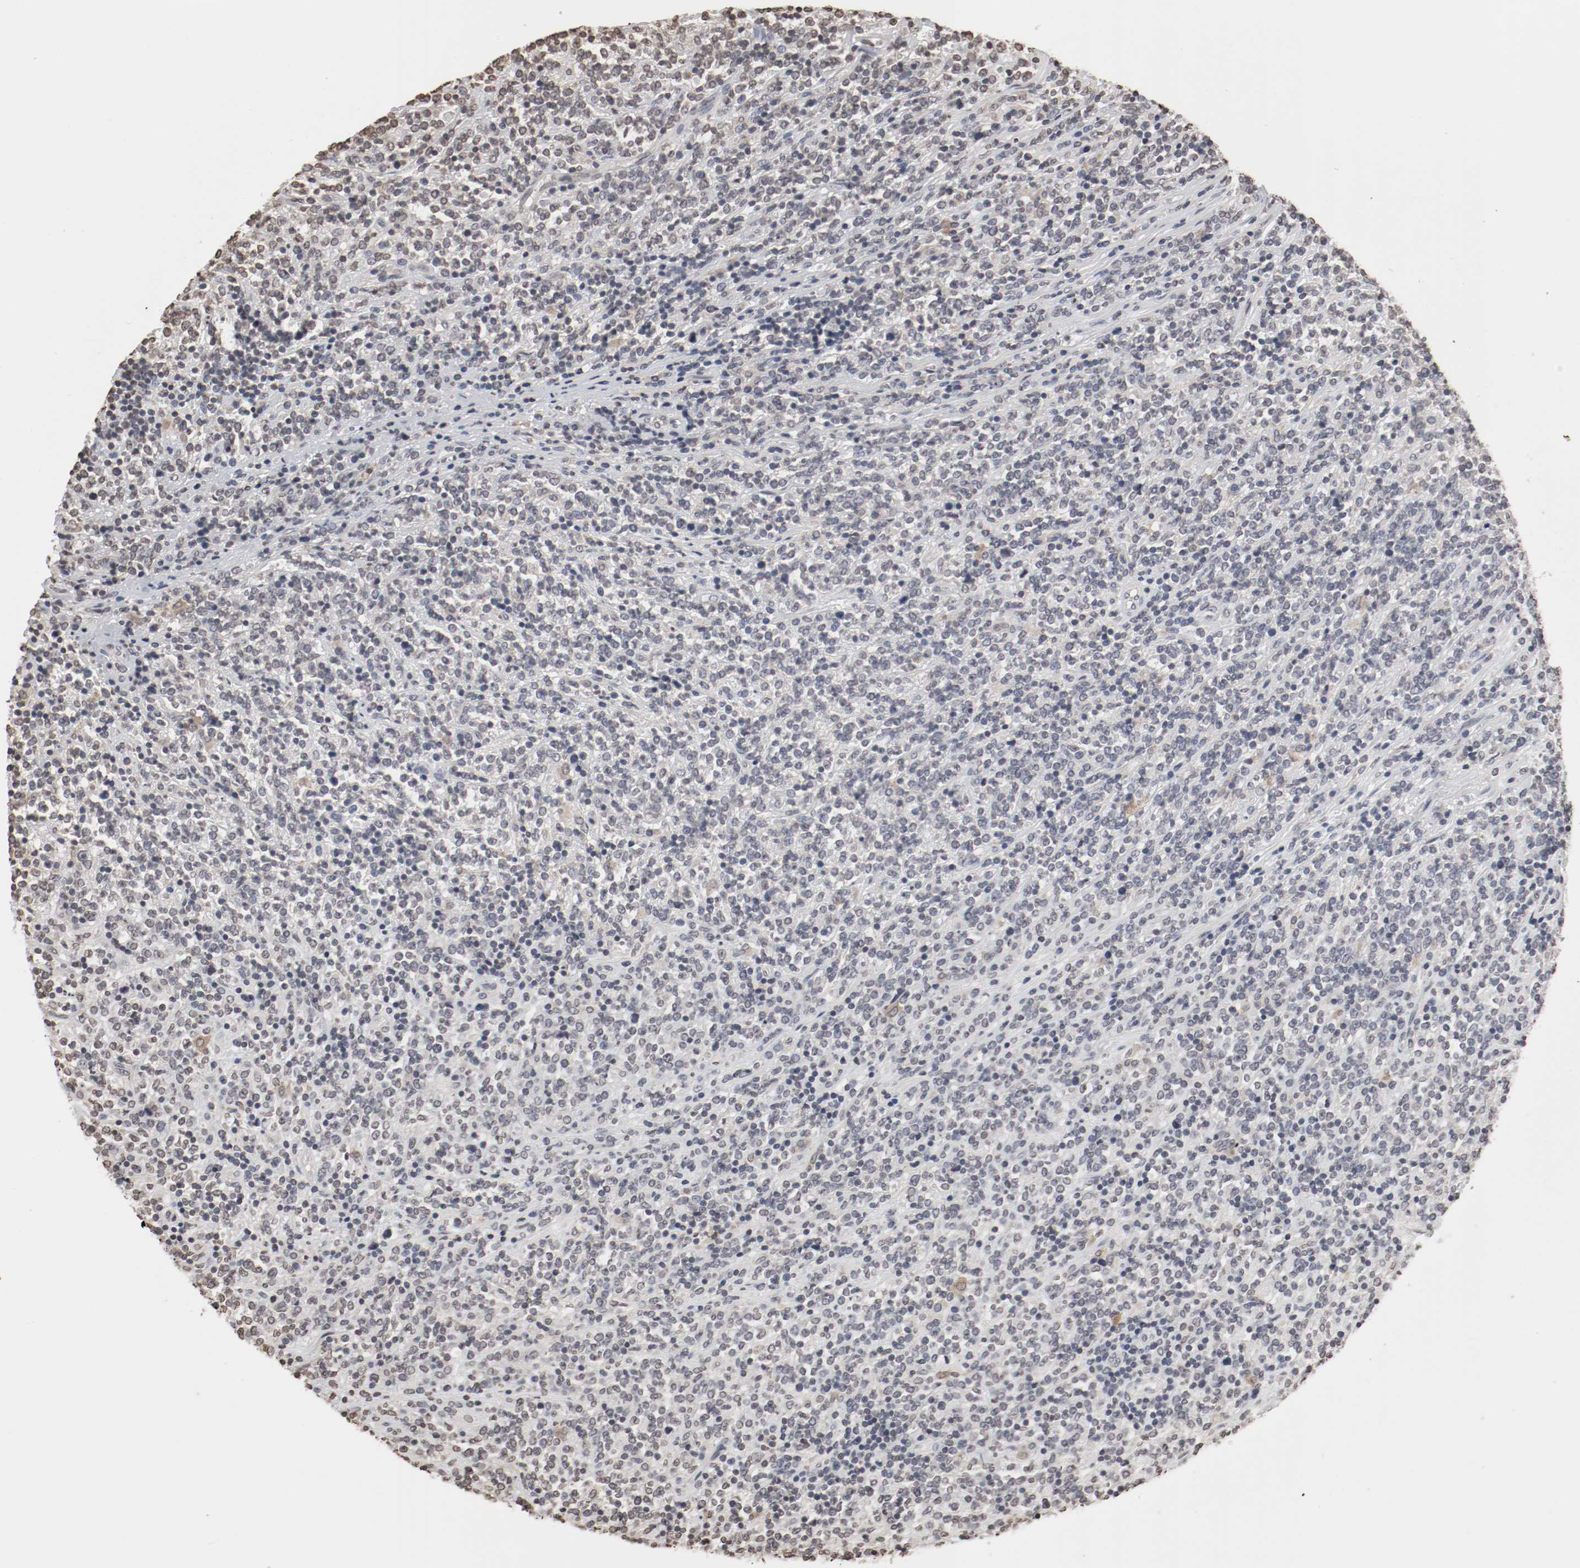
{"staining": {"intensity": "negative", "quantity": "none", "location": "none"}, "tissue": "lymphoma", "cell_type": "Tumor cells", "image_type": "cancer", "snomed": [{"axis": "morphology", "description": "Malignant lymphoma, non-Hodgkin's type, High grade"}, {"axis": "topography", "description": "Soft tissue"}], "caption": "A histopathology image of human lymphoma is negative for staining in tumor cells.", "gene": "WASL", "patient": {"sex": "male", "age": 18}}